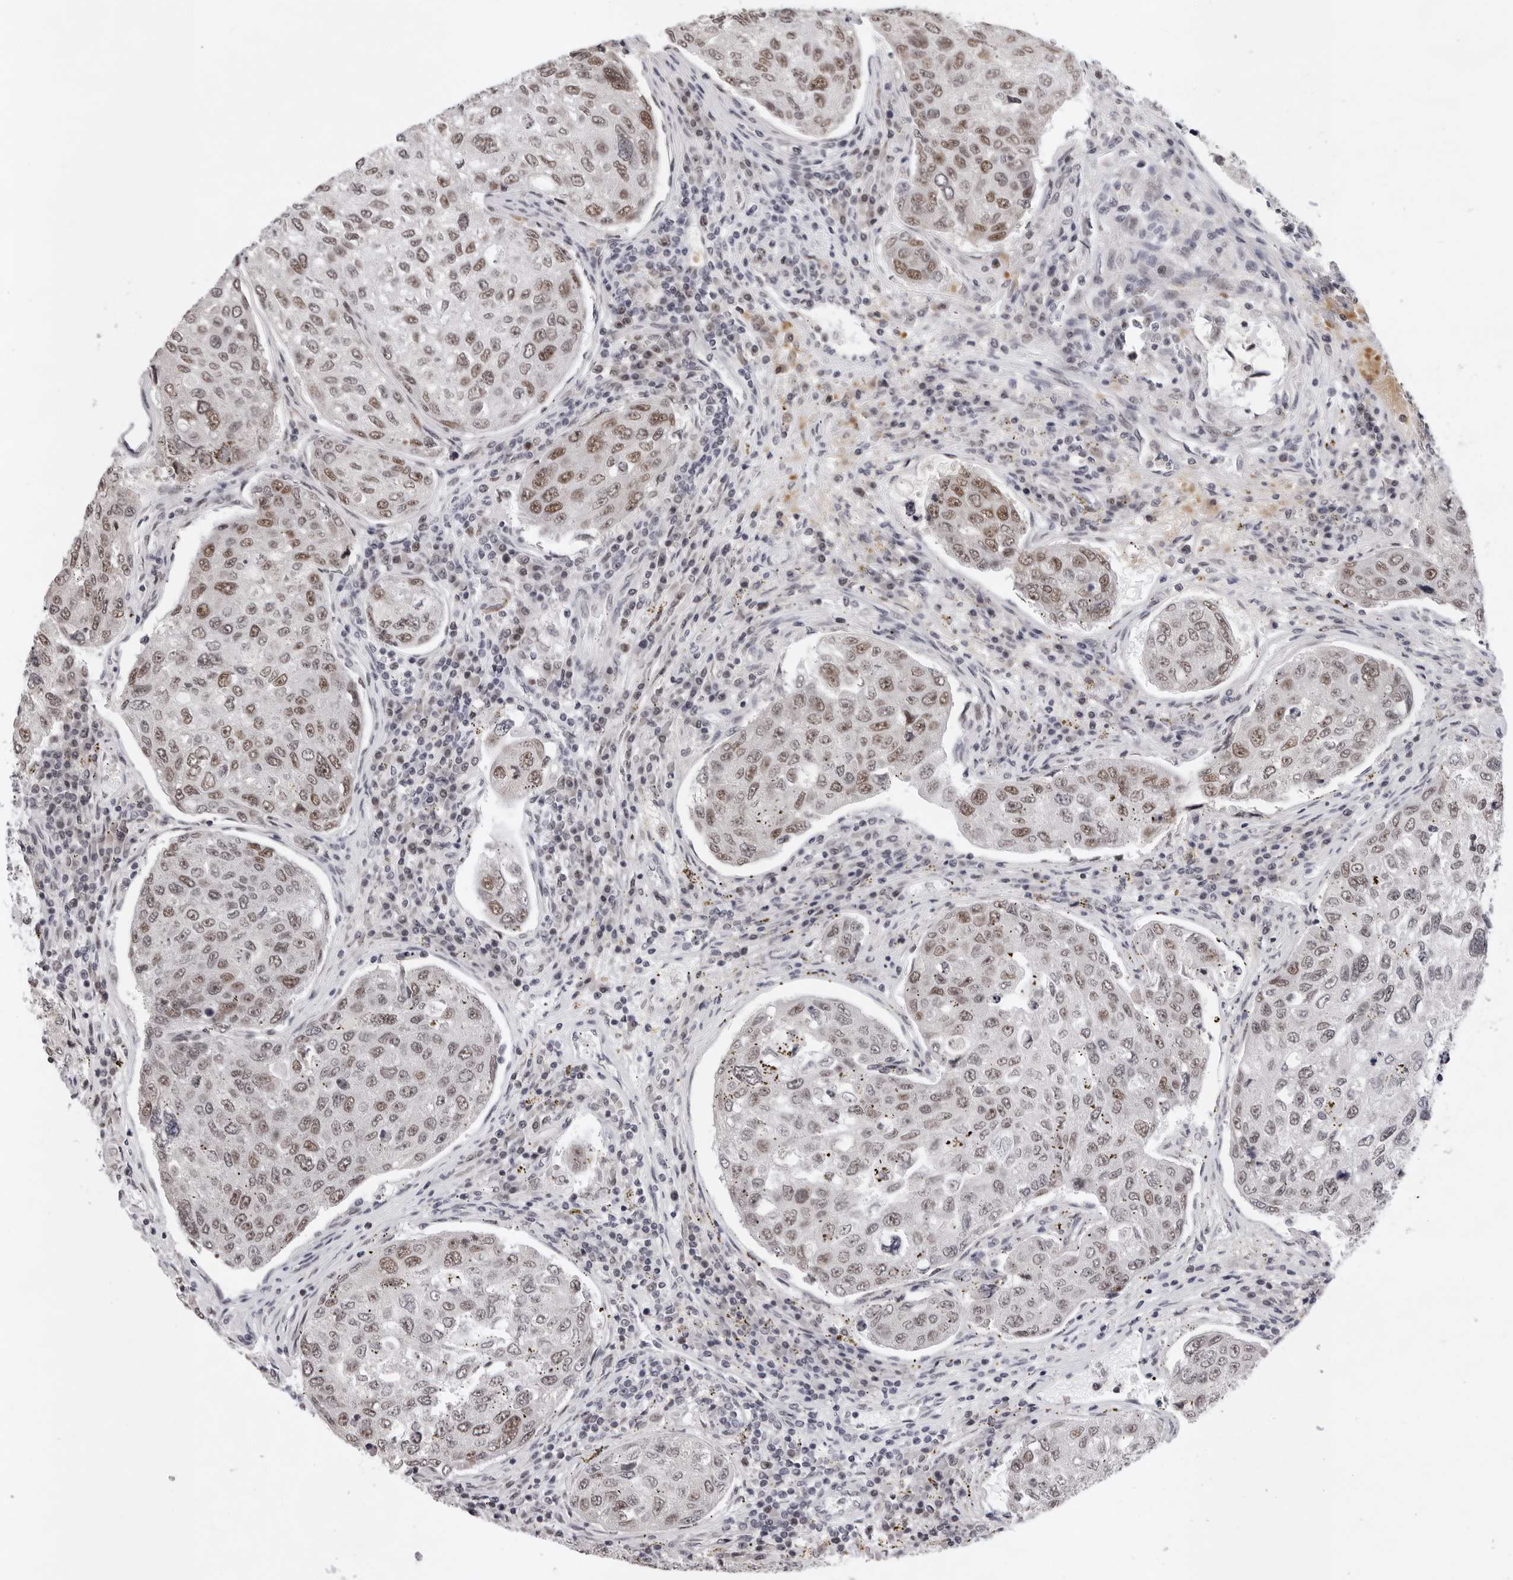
{"staining": {"intensity": "moderate", "quantity": ">75%", "location": "nuclear"}, "tissue": "urothelial cancer", "cell_type": "Tumor cells", "image_type": "cancer", "snomed": [{"axis": "morphology", "description": "Urothelial carcinoma, High grade"}, {"axis": "topography", "description": "Lymph node"}, {"axis": "topography", "description": "Urinary bladder"}], "caption": "Tumor cells demonstrate moderate nuclear staining in about >75% of cells in high-grade urothelial carcinoma.", "gene": "USP1", "patient": {"sex": "male", "age": 51}}